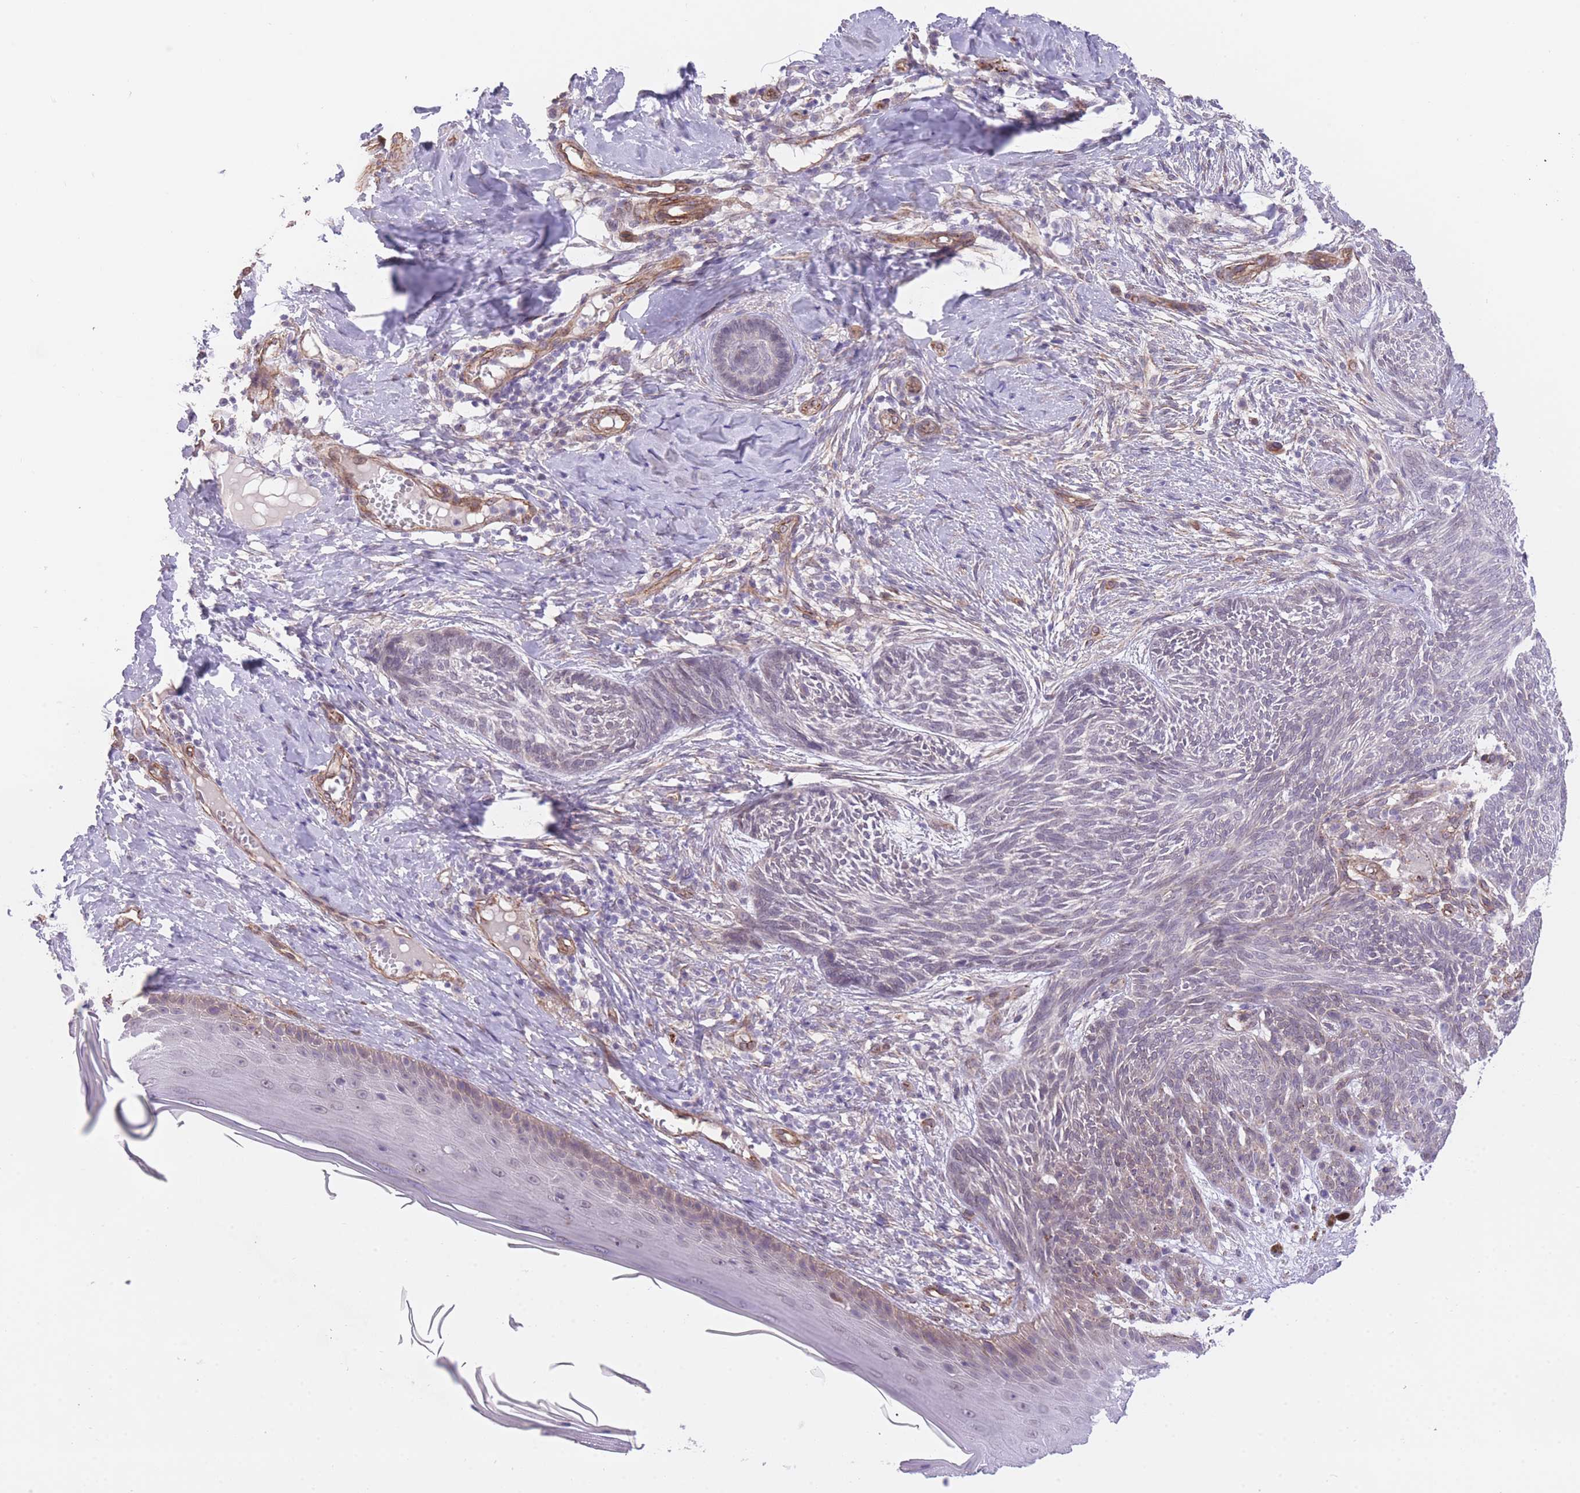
{"staining": {"intensity": "negative", "quantity": "none", "location": "none"}, "tissue": "skin cancer", "cell_type": "Tumor cells", "image_type": "cancer", "snomed": [{"axis": "morphology", "description": "Basal cell carcinoma"}, {"axis": "topography", "description": "Skin"}], "caption": "The micrograph exhibits no staining of tumor cells in skin cancer. (DAB (3,3'-diaminobenzidine) IHC with hematoxylin counter stain).", "gene": "QTRT1", "patient": {"sex": "male", "age": 73}}